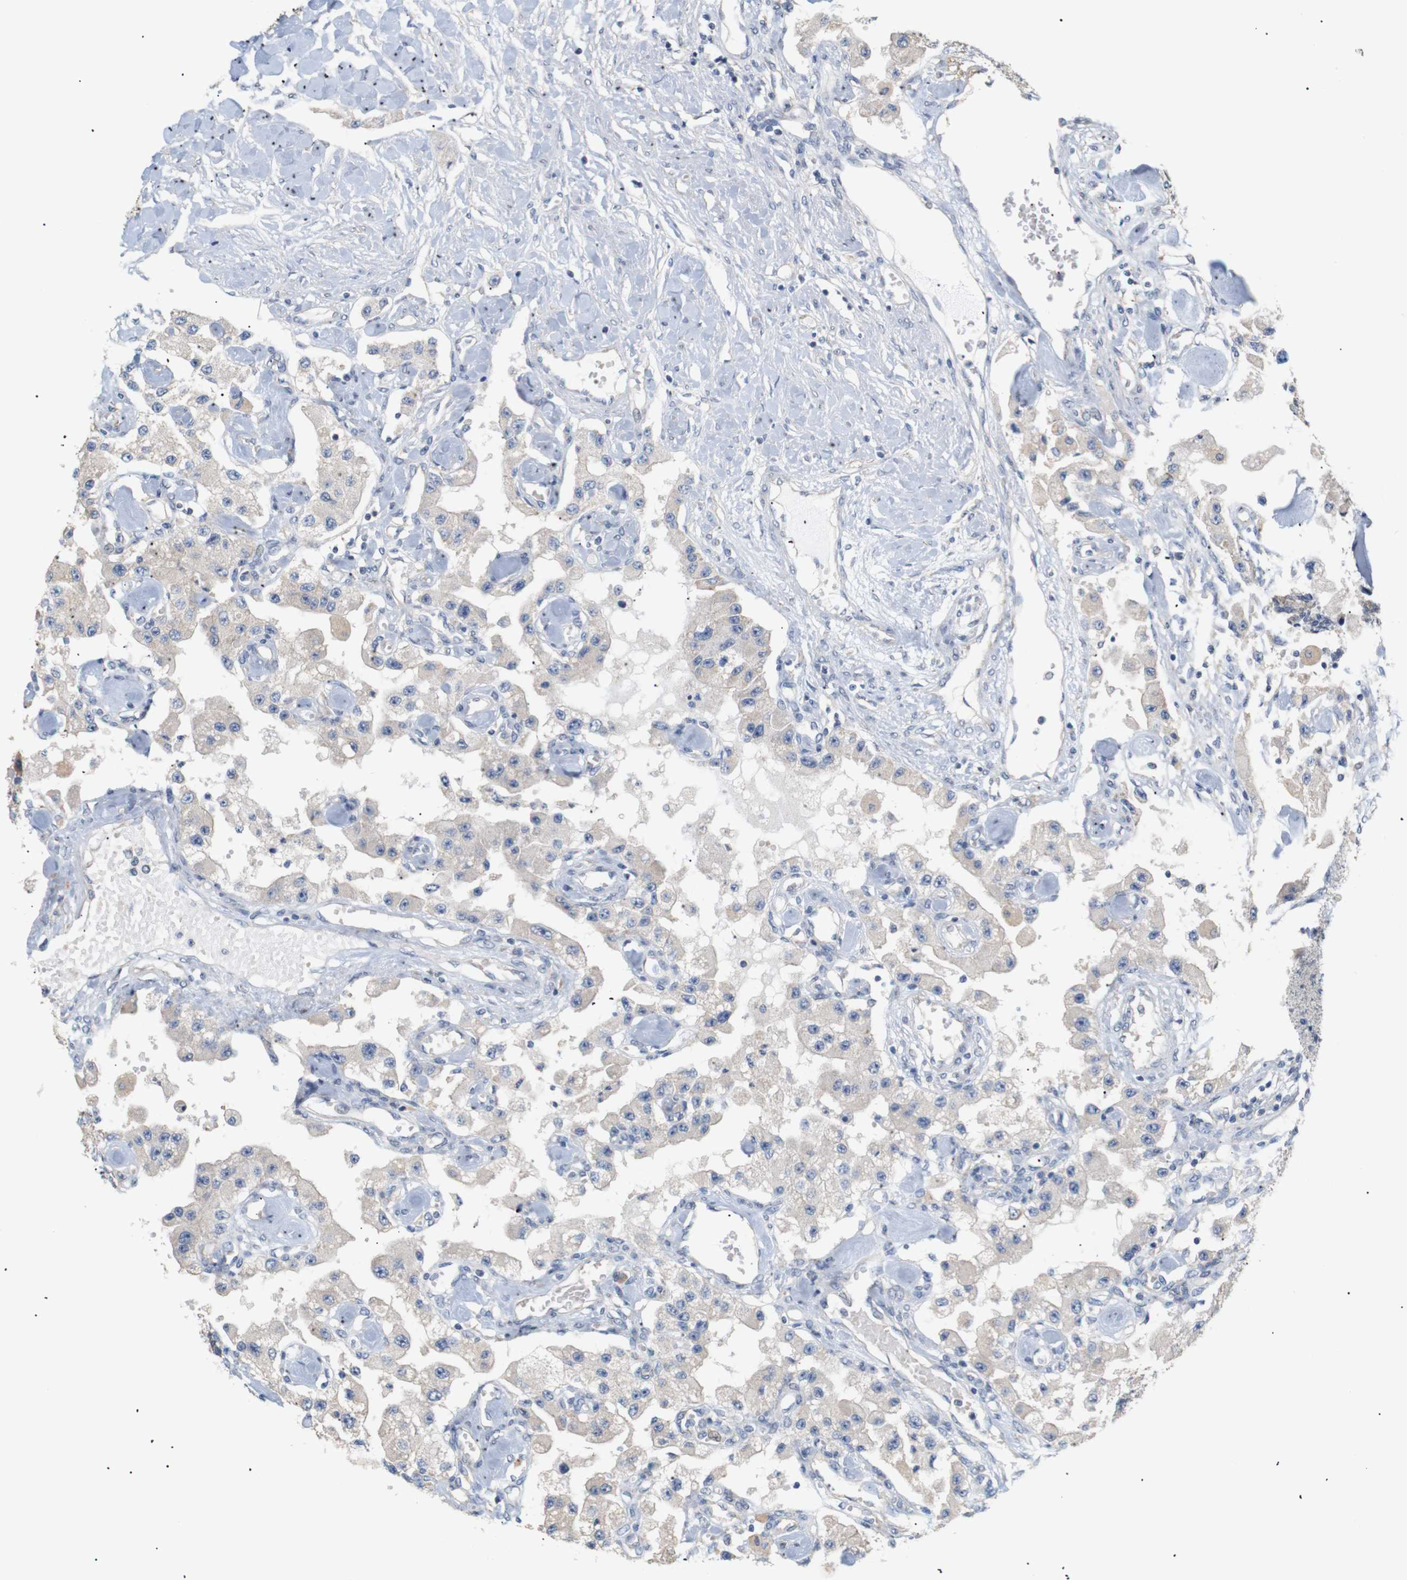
{"staining": {"intensity": "negative", "quantity": "none", "location": "none"}, "tissue": "carcinoid", "cell_type": "Tumor cells", "image_type": "cancer", "snomed": [{"axis": "morphology", "description": "Carcinoid, malignant, NOS"}, {"axis": "topography", "description": "Pancreas"}], "caption": "The image shows no staining of tumor cells in malignant carcinoid.", "gene": "TRIM5", "patient": {"sex": "male", "age": 41}}